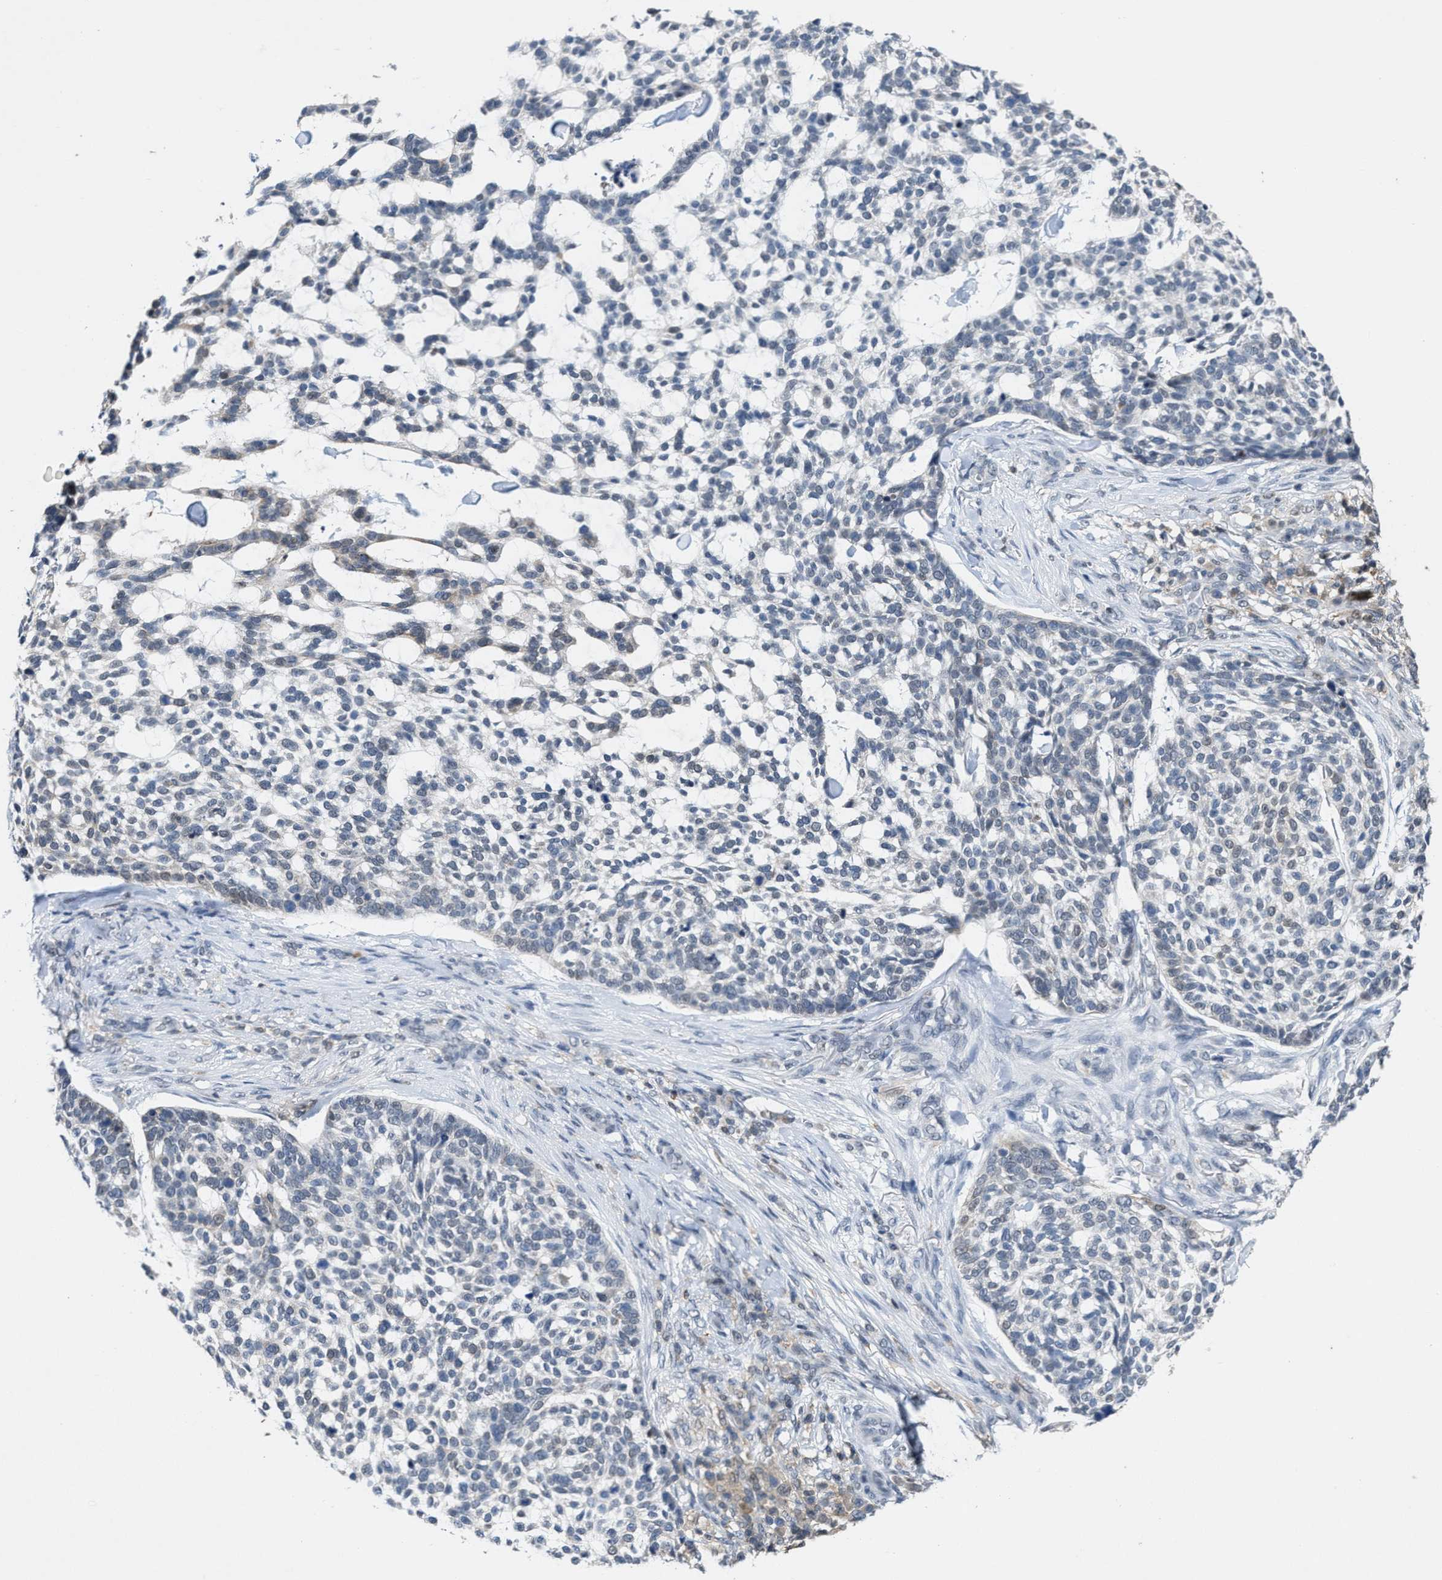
{"staining": {"intensity": "negative", "quantity": "none", "location": "none"}, "tissue": "skin cancer", "cell_type": "Tumor cells", "image_type": "cancer", "snomed": [{"axis": "morphology", "description": "Basal cell carcinoma"}, {"axis": "topography", "description": "Skin"}], "caption": "This histopathology image is of basal cell carcinoma (skin) stained with IHC to label a protein in brown with the nuclei are counter-stained blue. There is no staining in tumor cells. (IHC, brightfield microscopy, high magnification).", "gene": "FGD3", "patient": {"sex": "female", "age": 64}}